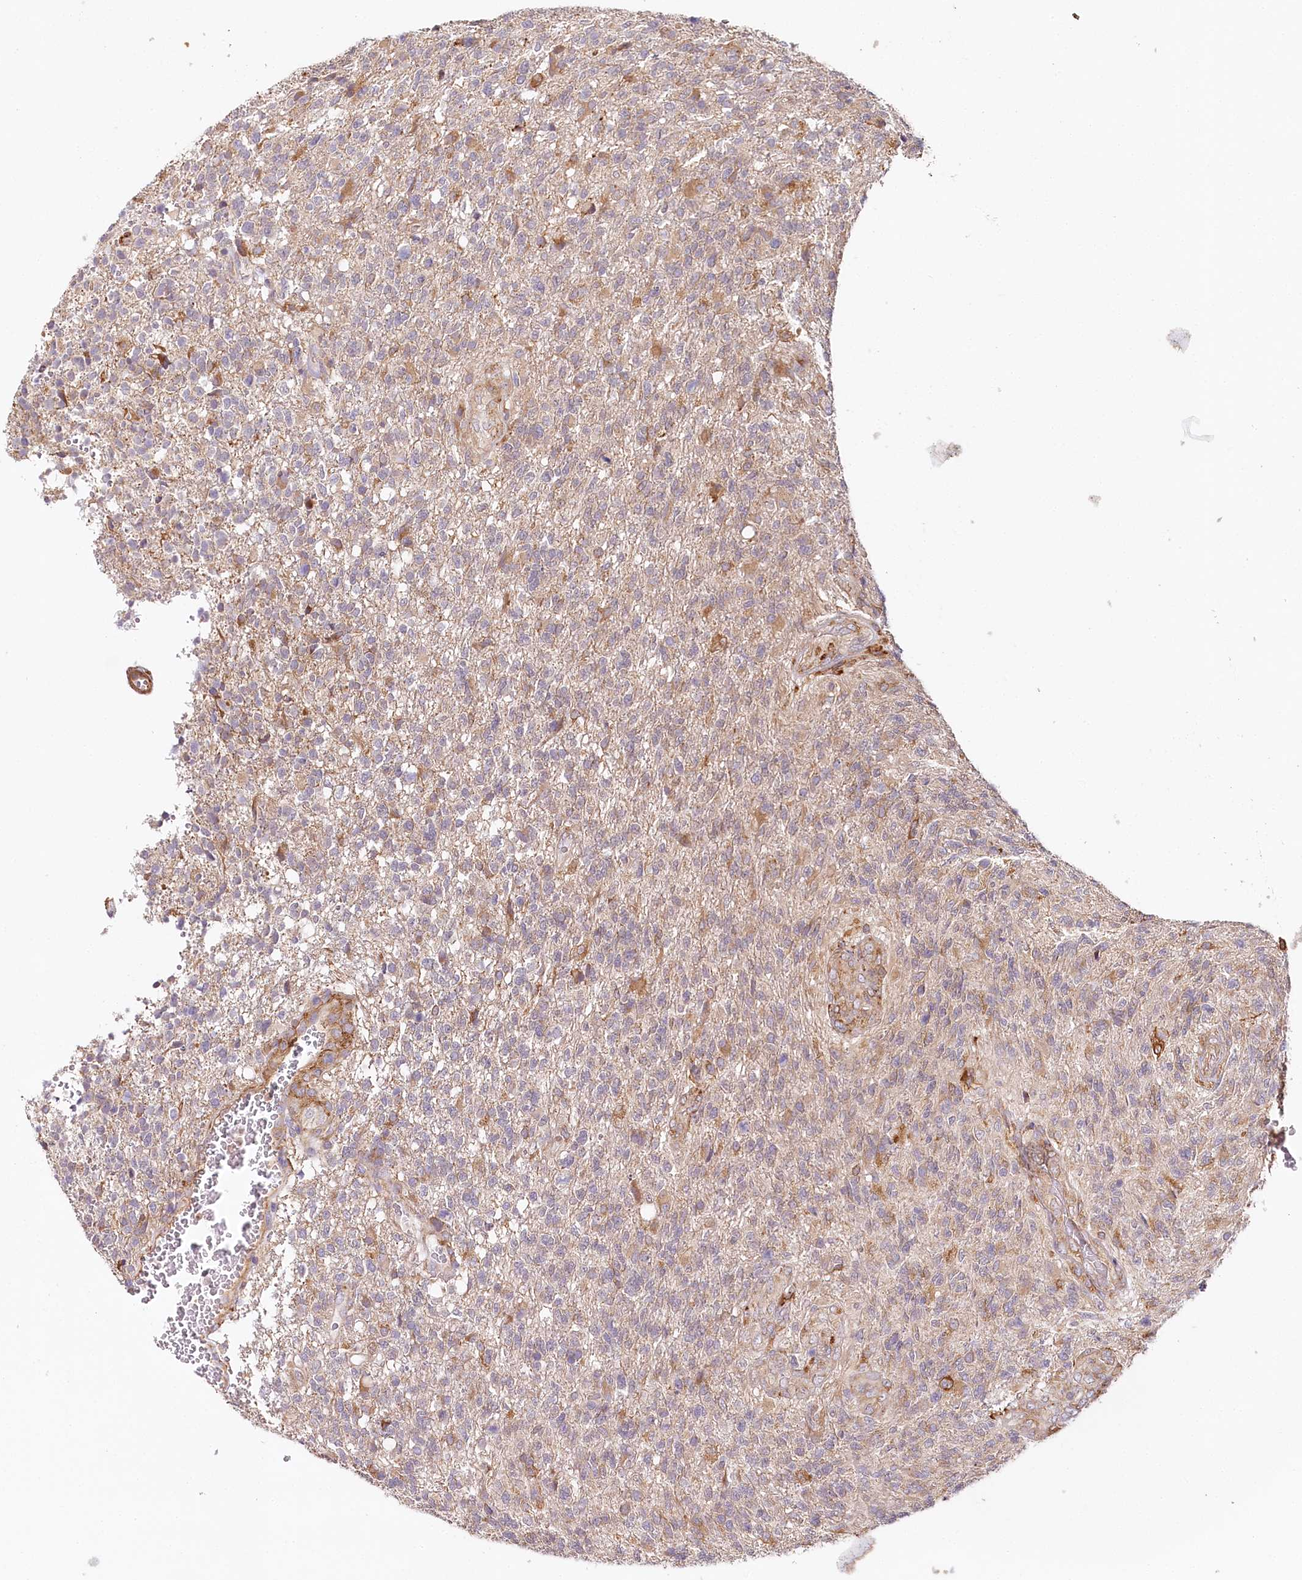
{"staining": {"intensity": "strong", "quantity": "<25%", "location": "cytoplasmic/membranous"}, "tissue": "glioma", "cell_type": "Tumor cells", "image_type": "cancer", "snomed": [{"axis": "morphology", "description": "Glioma, malignant, High grade"}, {"axis": "topography", "description": "Brain"}], "caption": "DAB immunohistochemical staining of glioma demonstrates strong cytoplasmic/membranous protein positivity in approximately <25% of tumor cells. Using DAB (brown) and hematoxylin (blue) stains, captured at high magnification using brightfield microscopy.", "gene": "VEGFA", "patient": {"sex": "male", "age": 56}}